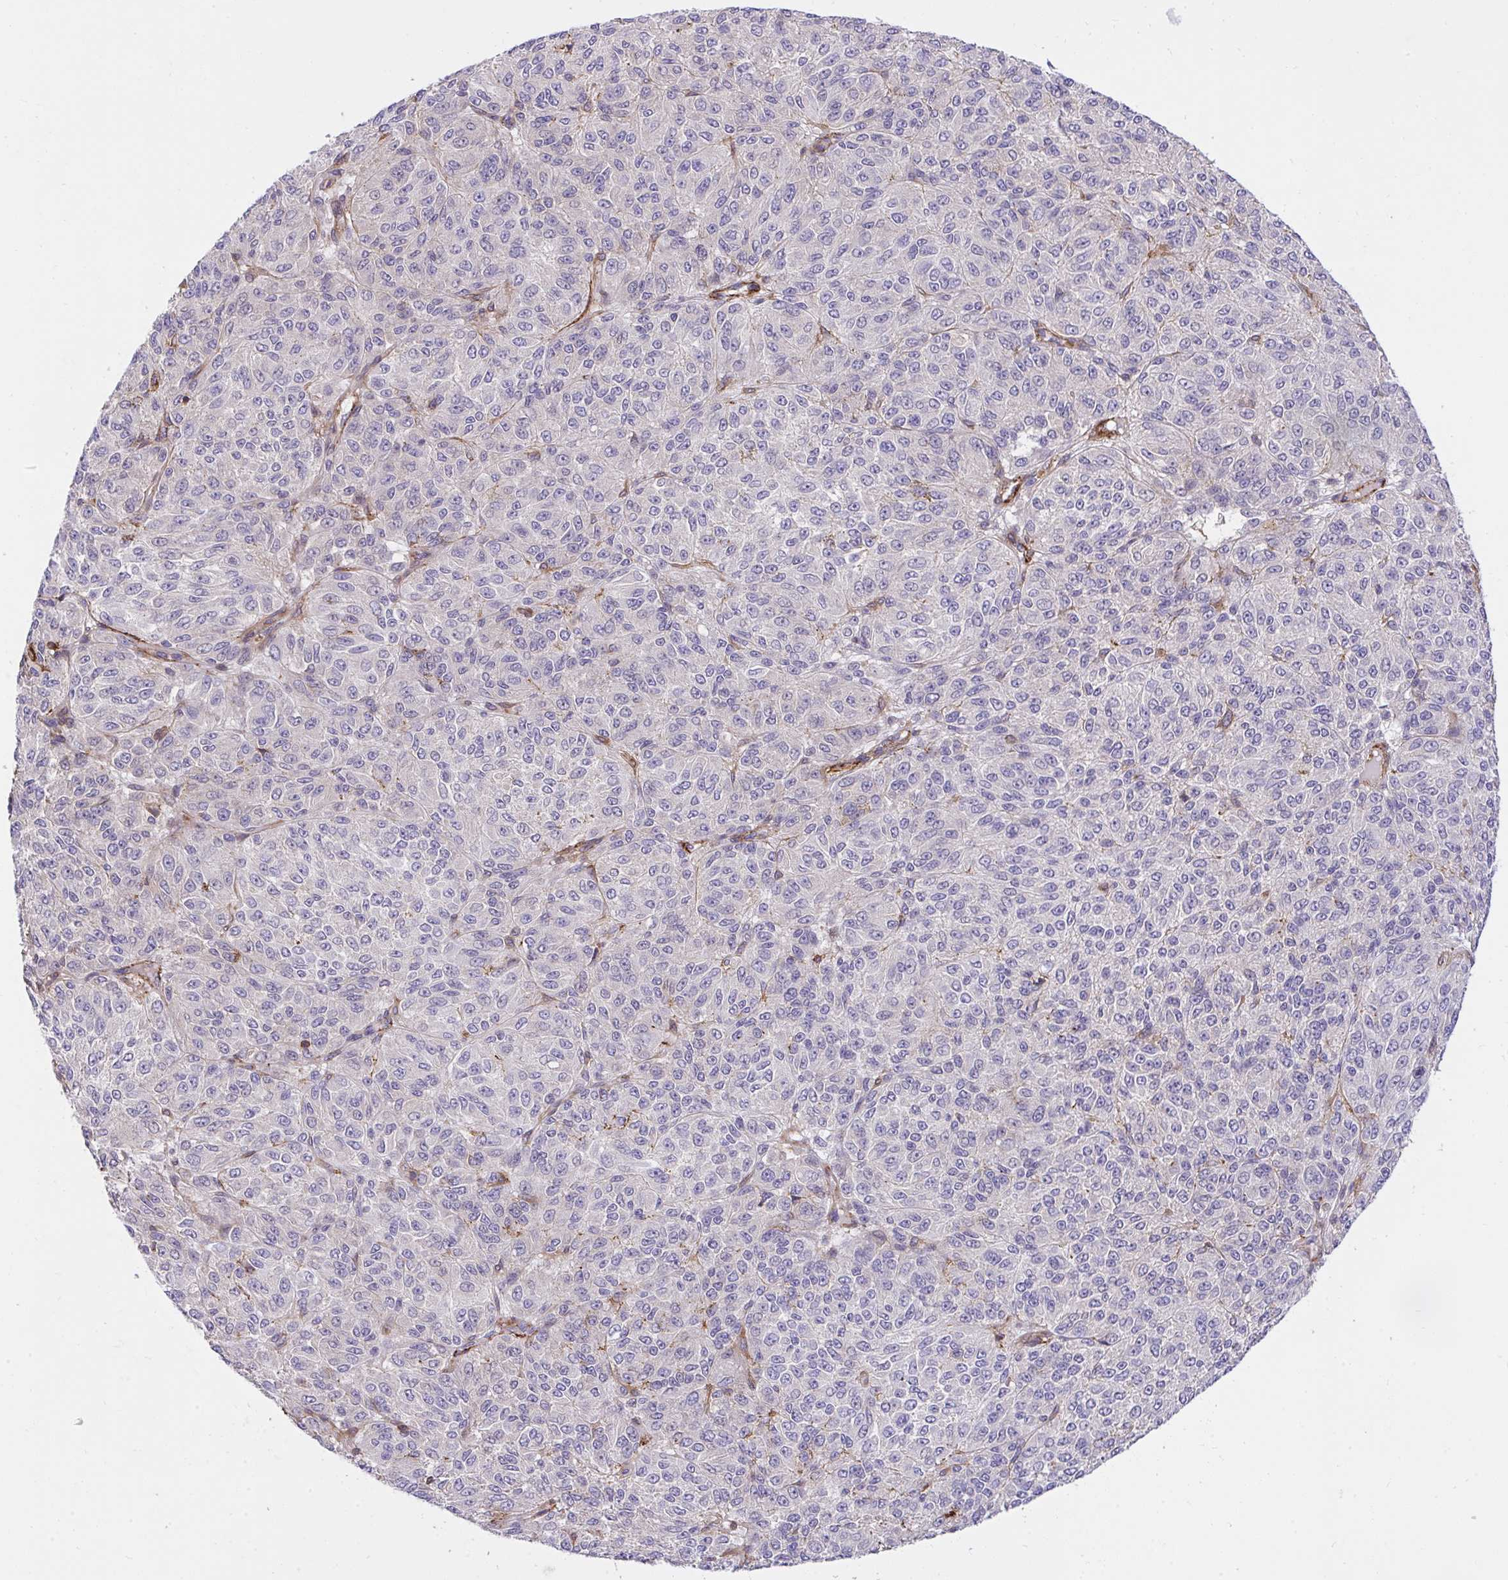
{"staining": {"intensity": "negative", "quantity": "none", "location": "none"}, "tissue": "melanoma", "cell_type": "Tumor cells", "image_type": "cancer", "snomed": [{"axis": "morphology", "description": "Malignant melanoma, Metastatic site"}, {"axis": "topography", "description": "Brain"}], "caption": "An image of human malignant melanoma (metastatic site) is negative for staining in tumor cells.", "gene": "ERI1", "patient": {"sex": "female", "age": 56}}